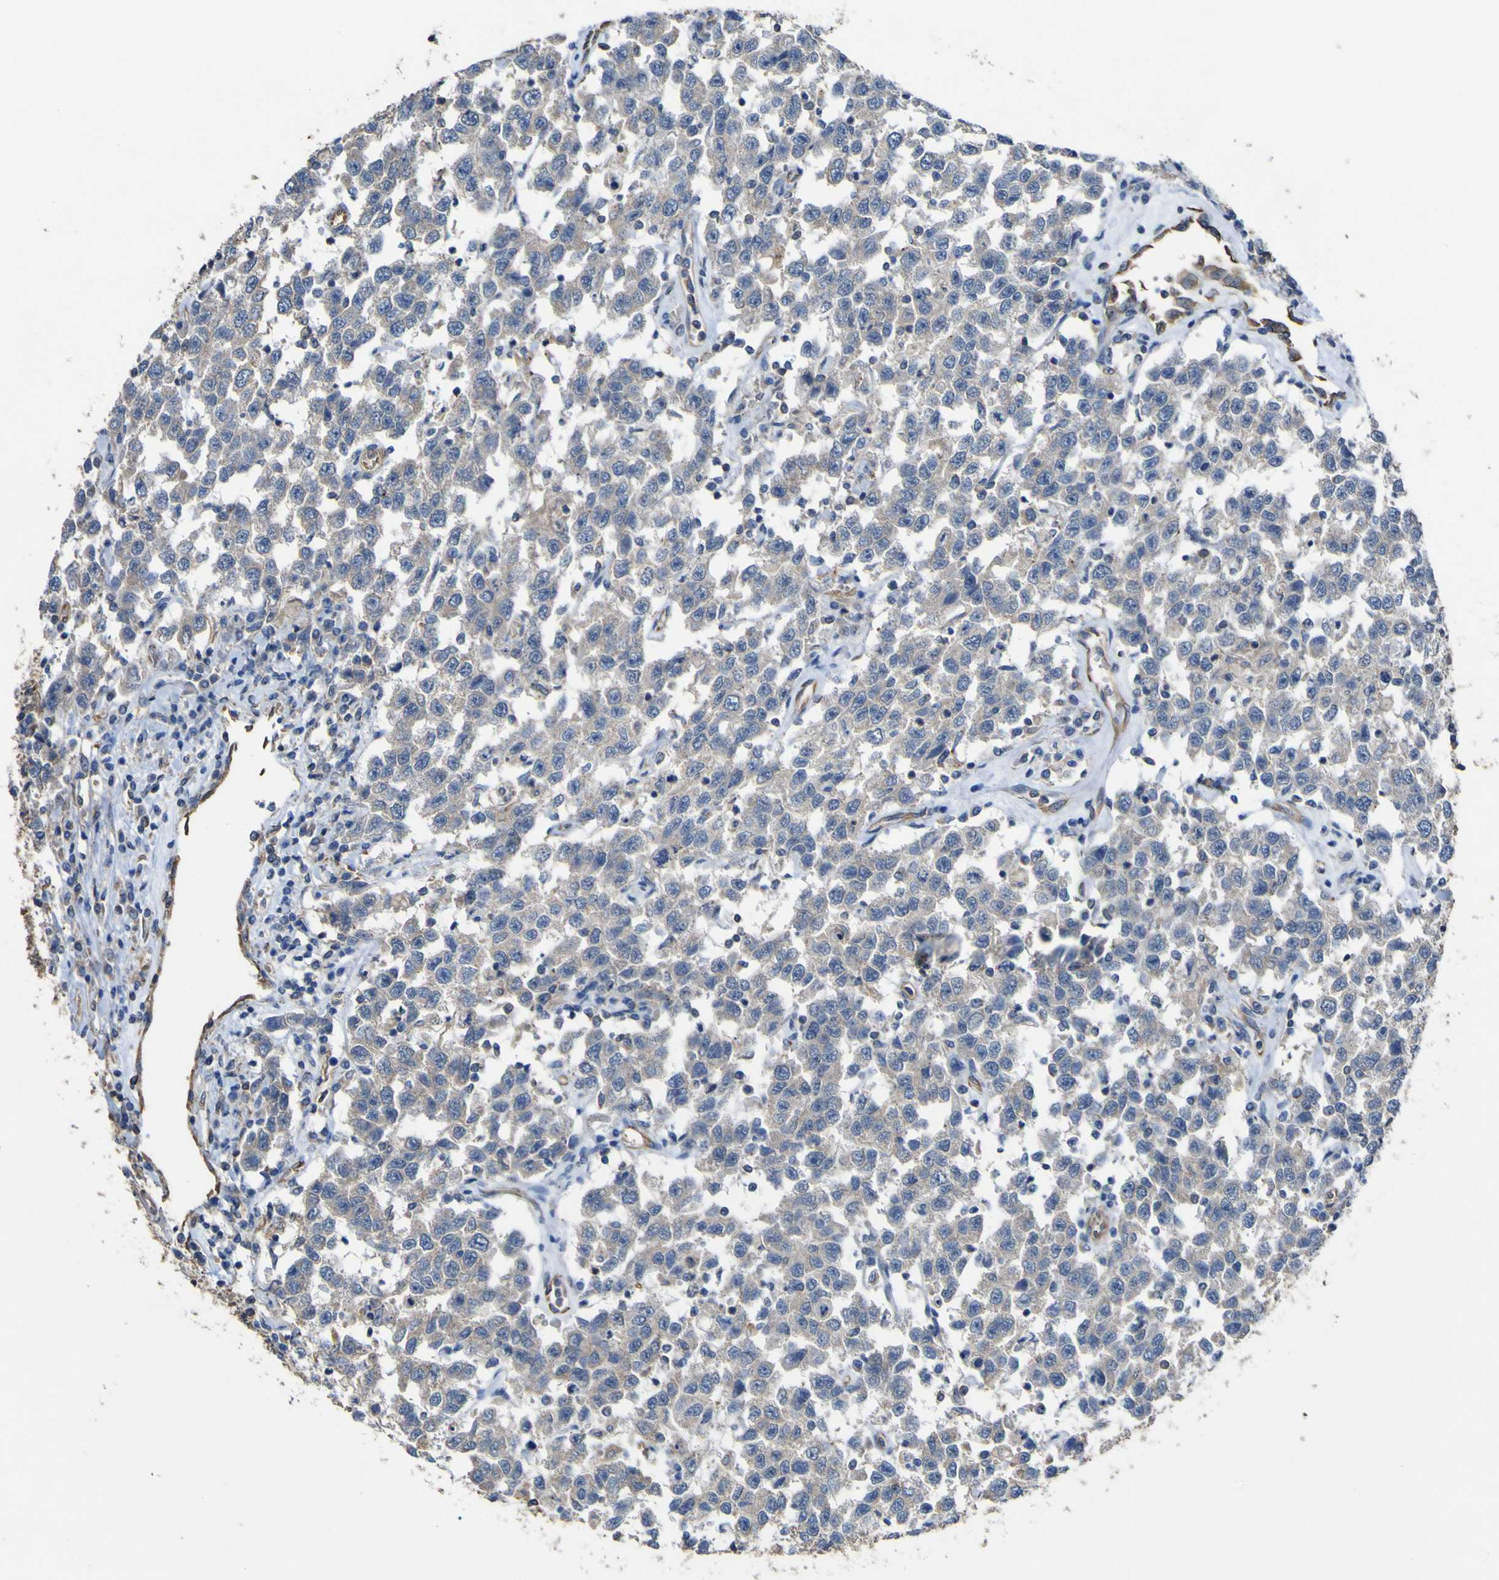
{"staining": {"intensity": "weak", "quantity": "<25%", "location": "cytoplasmic/membranous"}, "tissue": "testis cancer", "cell_type": "Tumor cells", "image_type": "cancer", "snomed": [{"axis": "morphology", "description": "Seminoma, NOS"}, {"axis": "topography", "description": "Testis"}], "caption": "Image shows no significant protein staining in tumor cells of seminoma (testis).", "gene": "TNFSF15", "patient": {"sex": "male", "age": 41}}